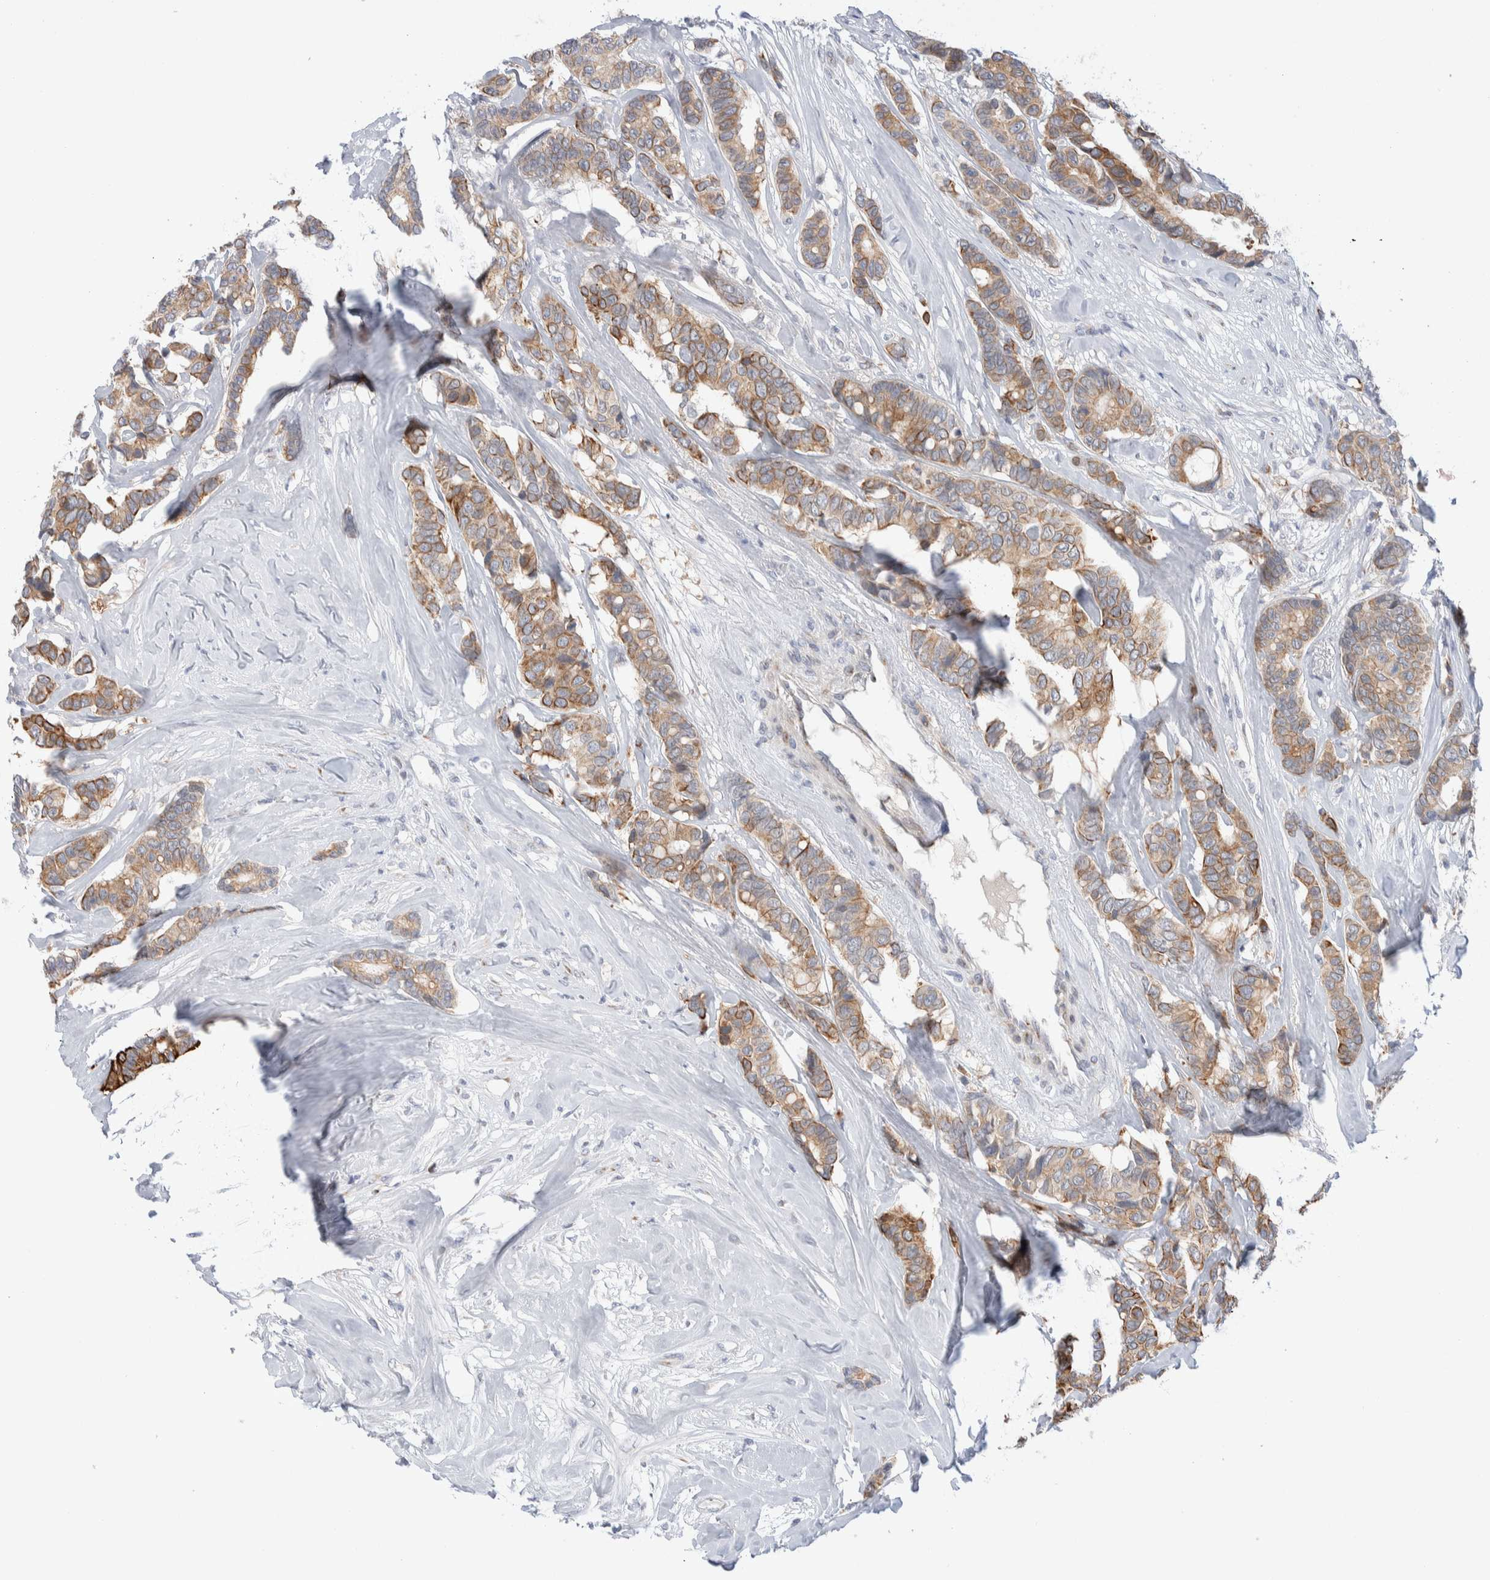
{"staining": {"intensity": "moderate", "quantity": ">75%", "location": "cytoplasmic/membranous"}, "tissue": "breast cancer", "cell_type": "Tumor cells", "image_type": "cancer", "snomed": [{"axis": "morphology", "description": "Duct carcinoma"}, {"axis": "topography", "description": "Breast"}], "caption": "Protein expression by IHC demonstrates moderate cytoplasmic/membranous expression in approximately >75% of tumor cells in breast cancer (intraductal carcinoma).", "gene": "C1orf112", "patient": {"sex": "female", "age": 87}}